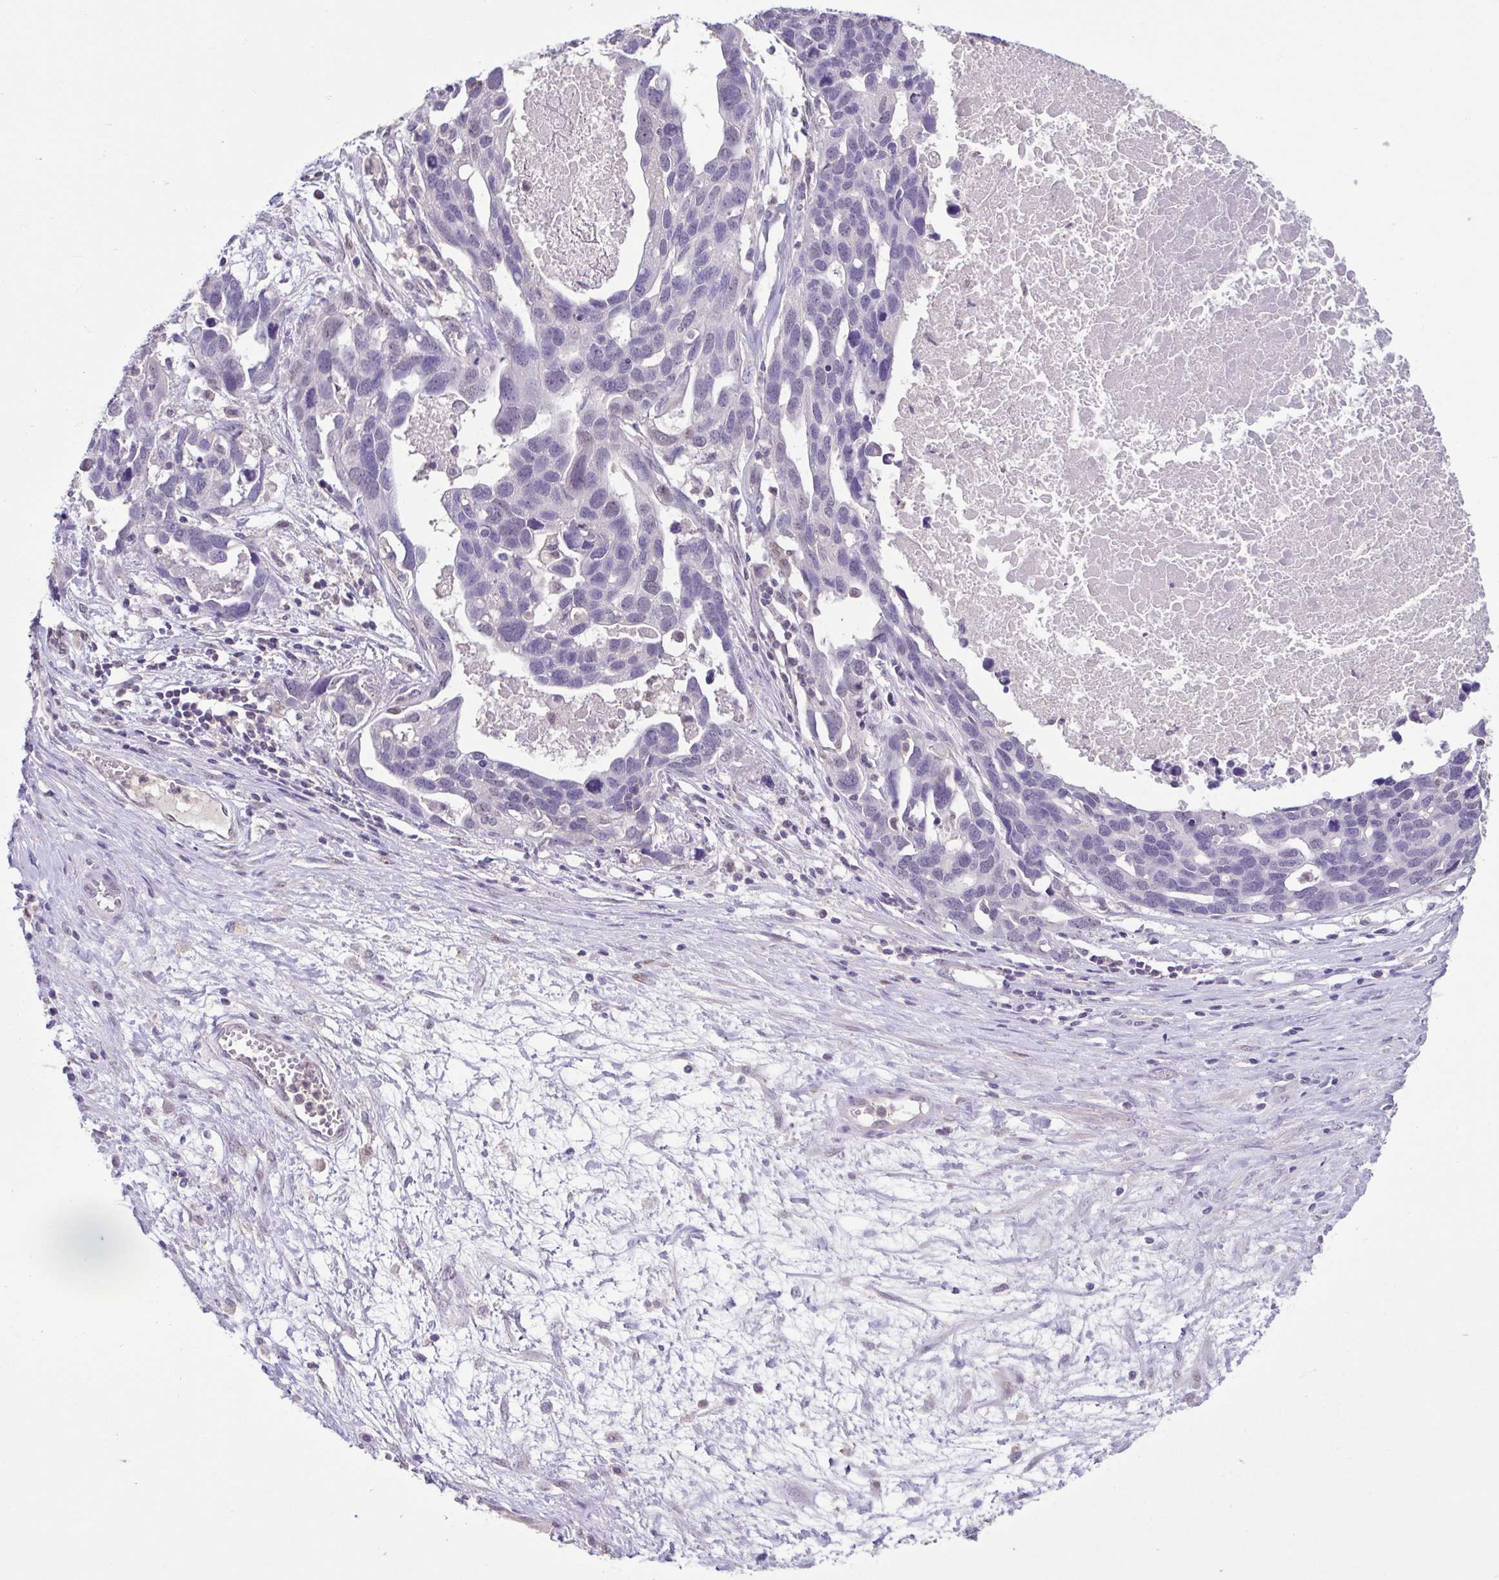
{"staining": {"intensity": "negative", "quantity": "none", "location": "none"}, "tissue": "ovarian cancer", "cell_type": "Tumor cells", "image_type": "cancer", "snomed": [{"axis": "morphology", "description": "Cystadenocarcinoma, serous, NOS"}, {"axis": "topography", "description": "Ovary"}], "caption": "Tumor cells show no significant protein positivity in ovarian serous cystadenocarcinoma.", "gene": "ACTRT3", "patient": {"sex": "female", "age": 54}}